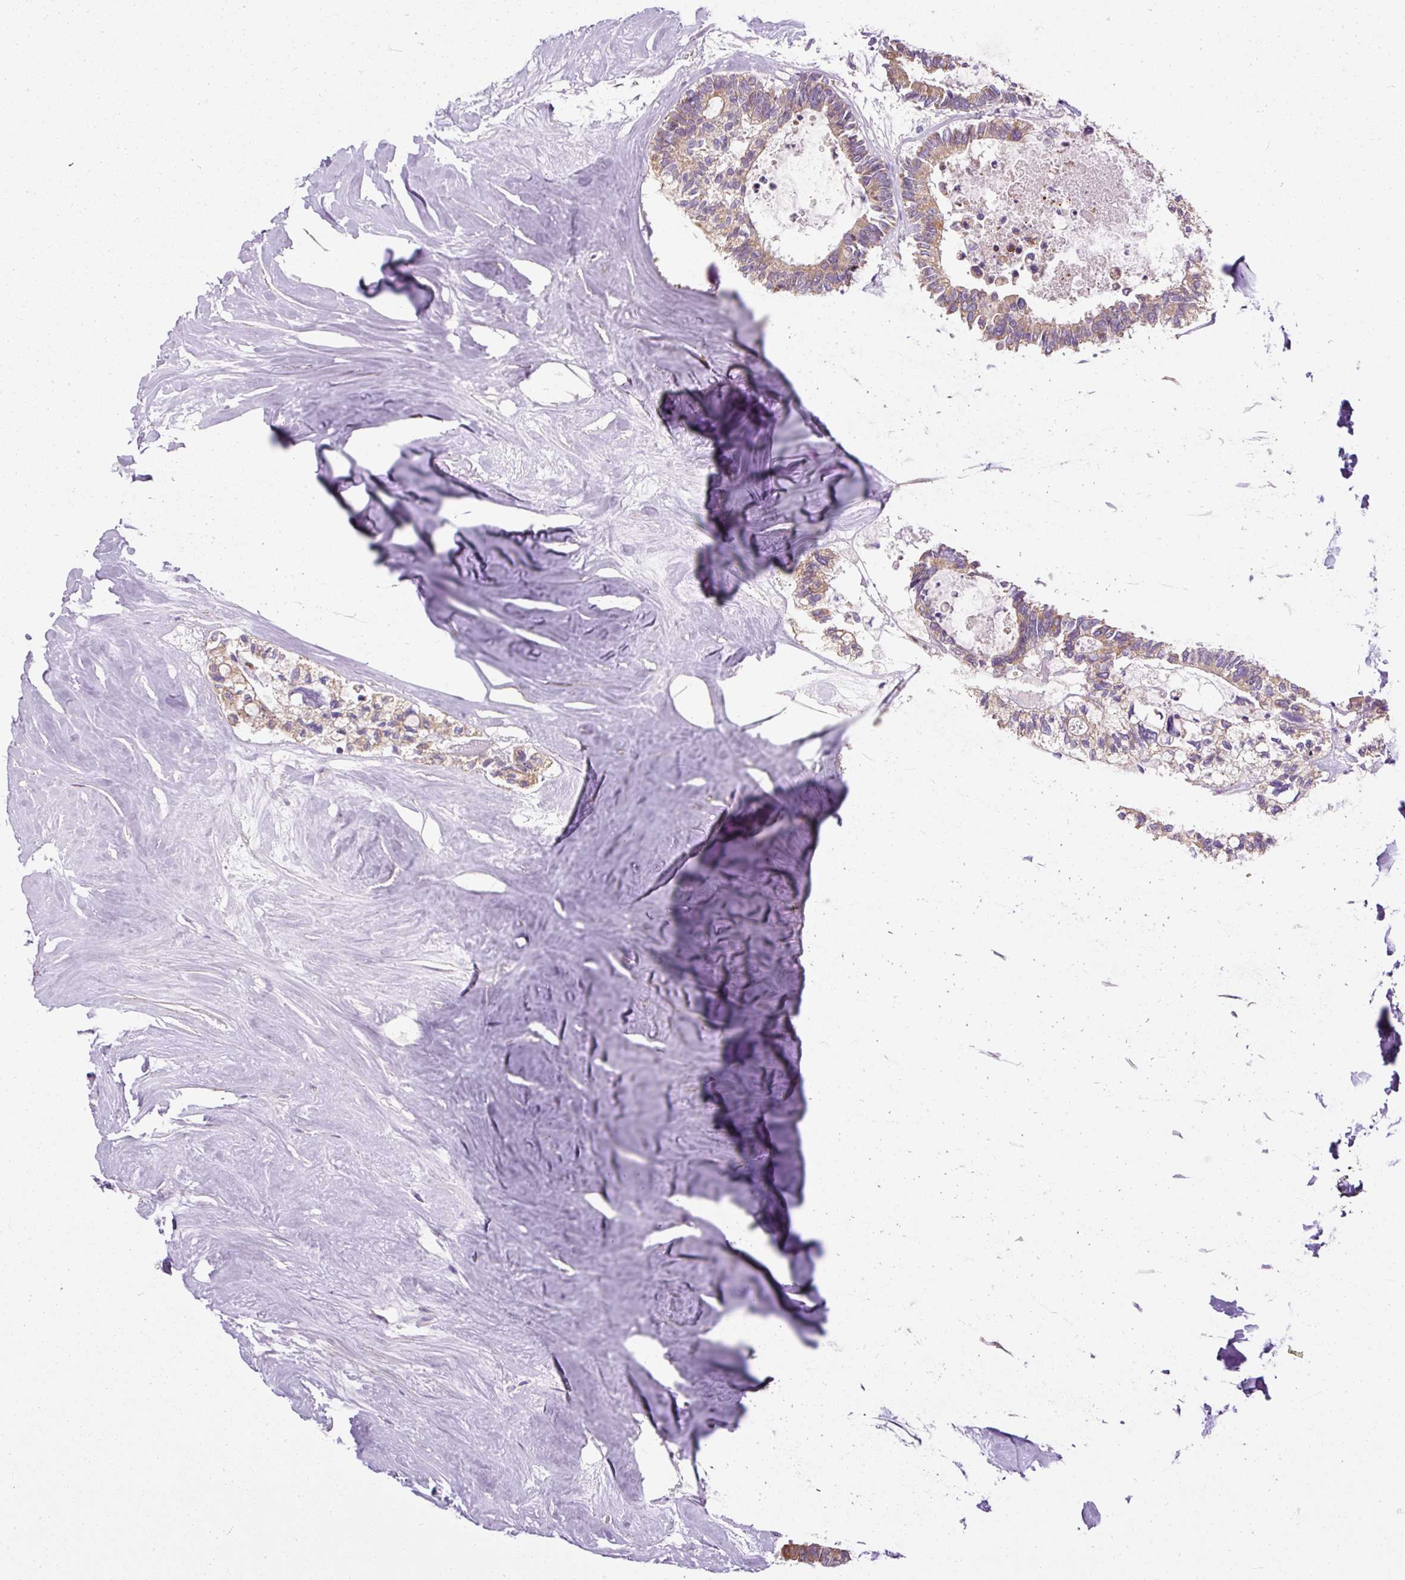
{"staining": {"intensity": "moderate", "quantity": ">75%", "location": "cytoplasmic/membranous"}, "tissue": "colorectal cancer", "cell_type": "Tumor cells", "image_type": "cancer", "snomed": [{"axis": "morphology", "description": "Adenocarcinoma, NOS"}, {"axis": "topography", "description": "Colon"}, {"axis": "topography", "description": "Rectum"}], "caption": "DAB (3,3'-diaminobenzidine) immunohistochemical staining of human colorectal adenocarcinoma displays moderate cytoplasmic/membranous protein expression in approximately >75% of tumor cells.", "gene": "FAM149A", "patient": {"sex": "male", "age": 57}}